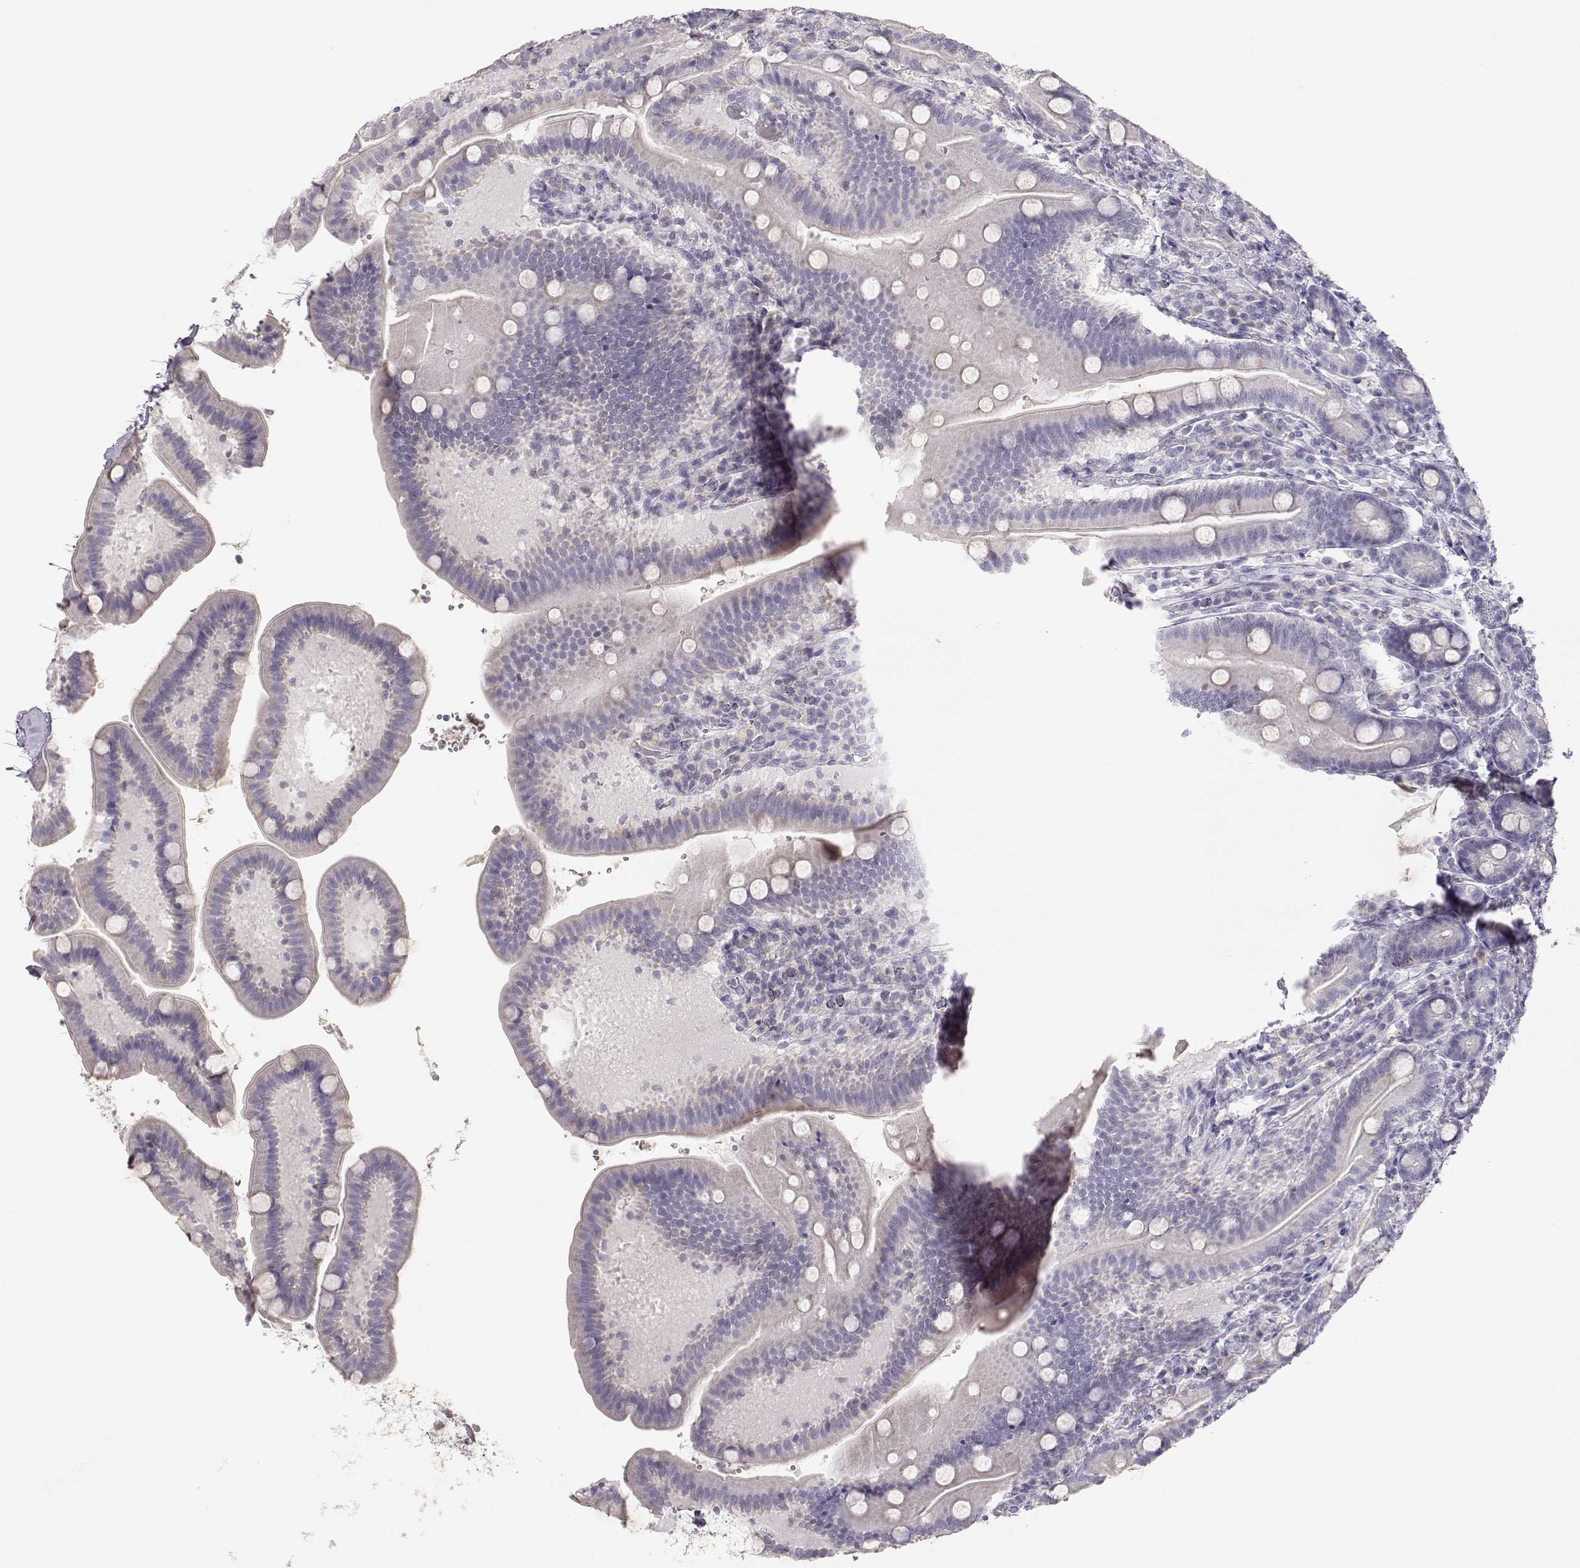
{"staining": {"intensity": "negative", "quantity": "none", "location": "none"}, "tissue": "small intestine", "cell_type": "Glandular cells", "image_type": "normal", "snomed": [{"axis": "morphology", "description": "Normal tissue, NOS"}, {"axis": "topography", "description": "Small intestine"}], "caption": "DAB immunohistochemical staining of benign human small intestine displays no significant expression in glandular cells.", "gene": "FAM166A", "patient": {"sex": "male", "age": 66}}